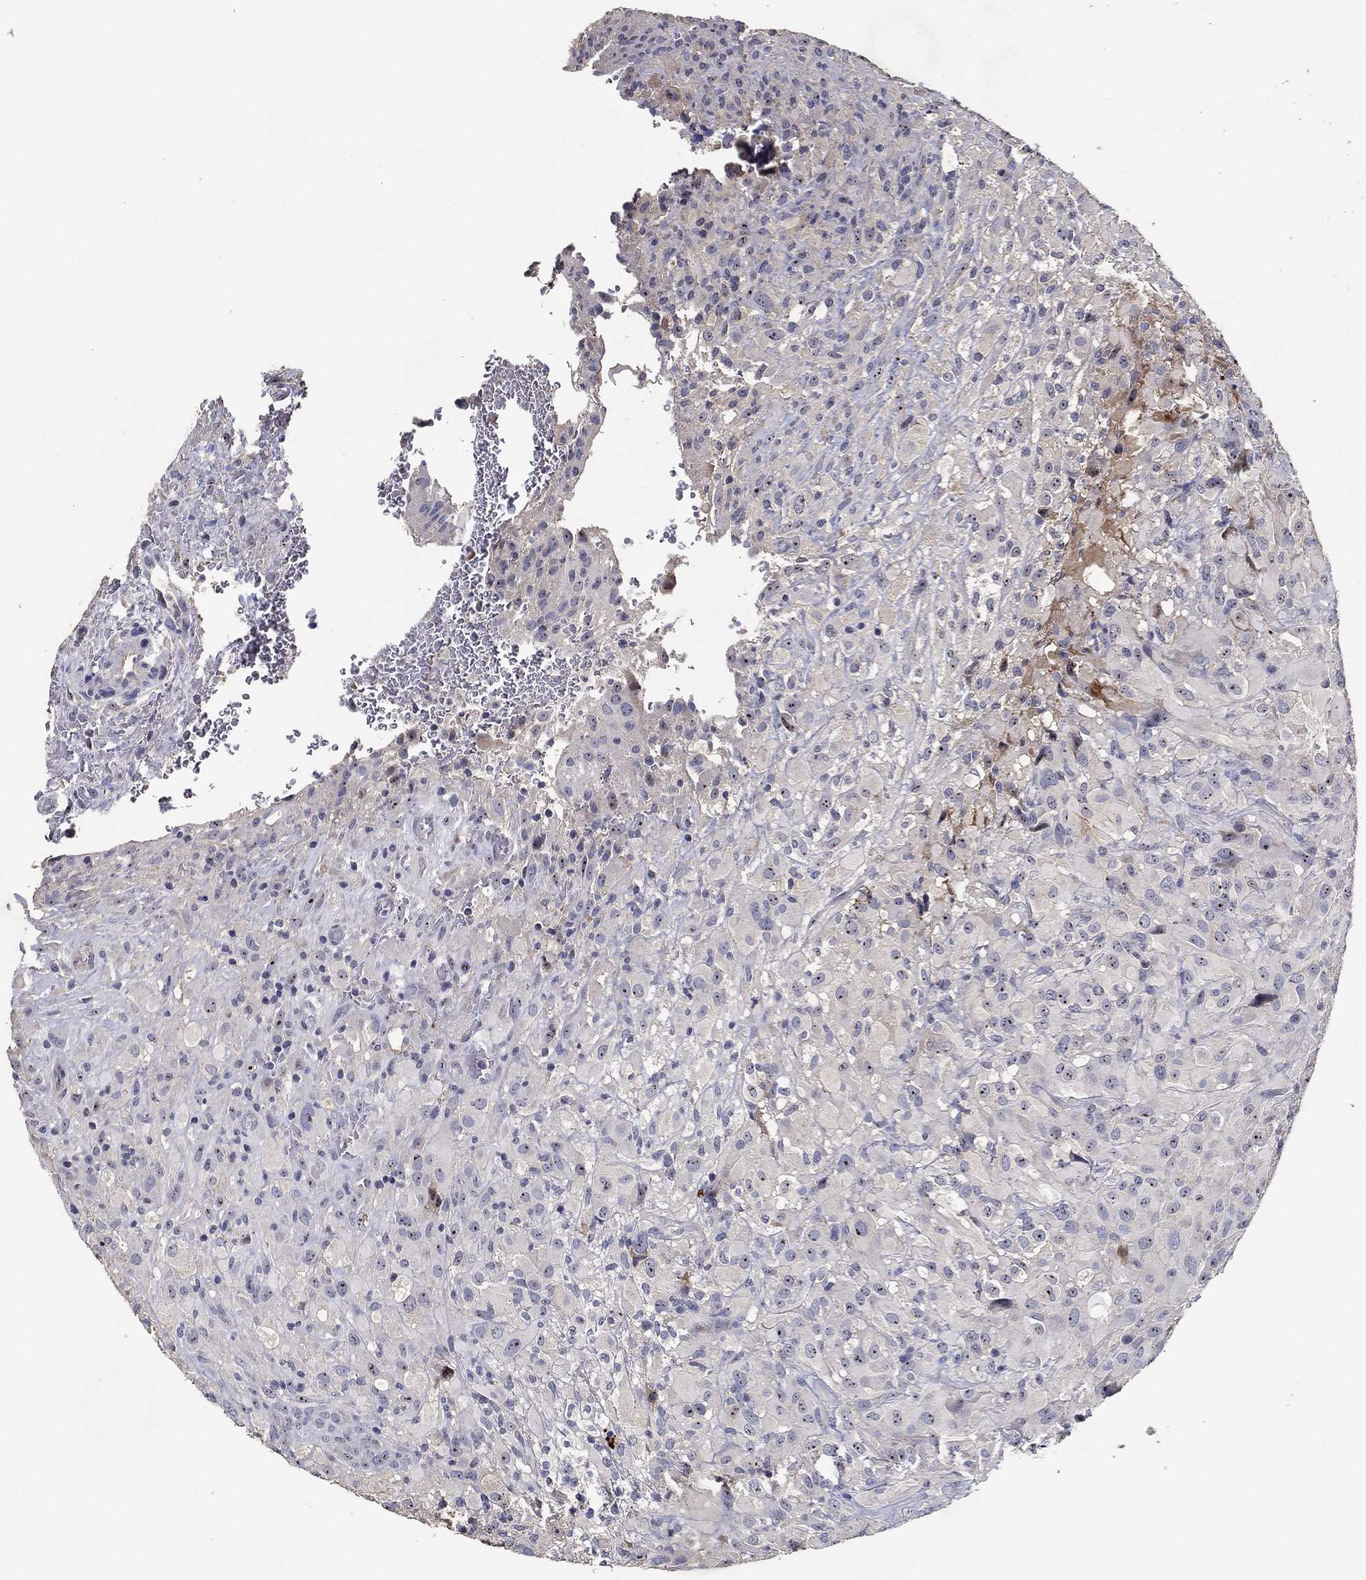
{"staining": {"intensity": "negative", "quantity": "none", "location": "none"}, "tissue": "glioma", "cell_type": "Tumor cells", "image_type": "cancer", "snomed": [{"axis": "morphology", "description": "Glioma, malignant, High grade"}, {"axis": "topography", "description": "Cerebral cortex"}], "caption": "Tumor cells show no significant protein expression in glioma.", "gene": "EFNA1", "patient": {"sex": "male", "age": 35}}